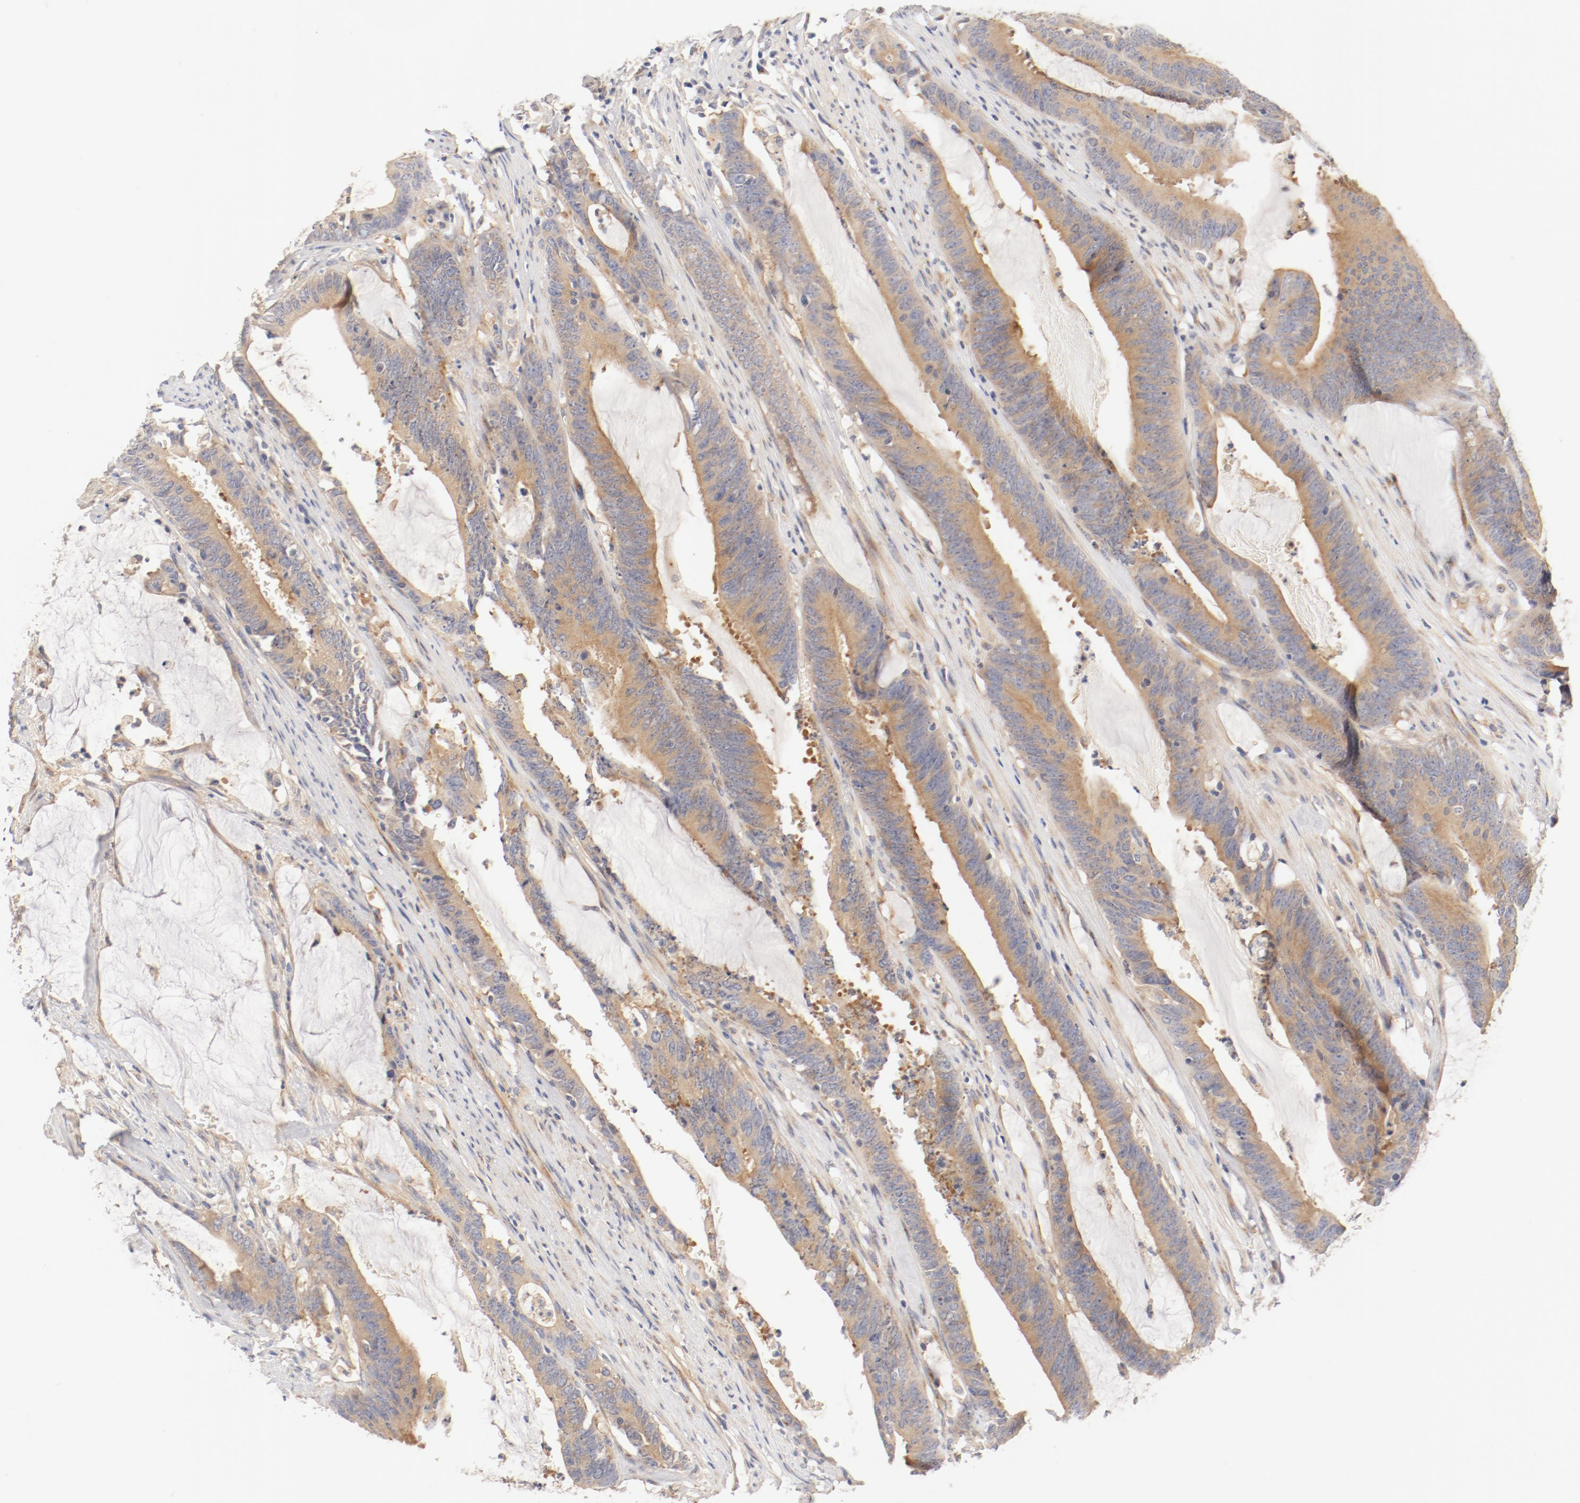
{"staining": {"intensity": "moderate", "quantity": ">75%", "location": "cytoplasmic/membranous"}, "tissue": "colorectal cancer", "cell_type": "Tumor cells", "image_type": "cancer", "snomed": [{"axis": "morphology", "description": "Adenocarcinoma, NOS"}, {"axis": "topography", "description": "Rectum"}], "caption": "There is medium levels of moderate cytoplasmic/membranous staining in tumor cells of colorectal cancer, as demonstrated by immunohistochemical staining (brown color).", "gene": "DYNC1H1", "patient": {"sex": "female", "age": 66}}